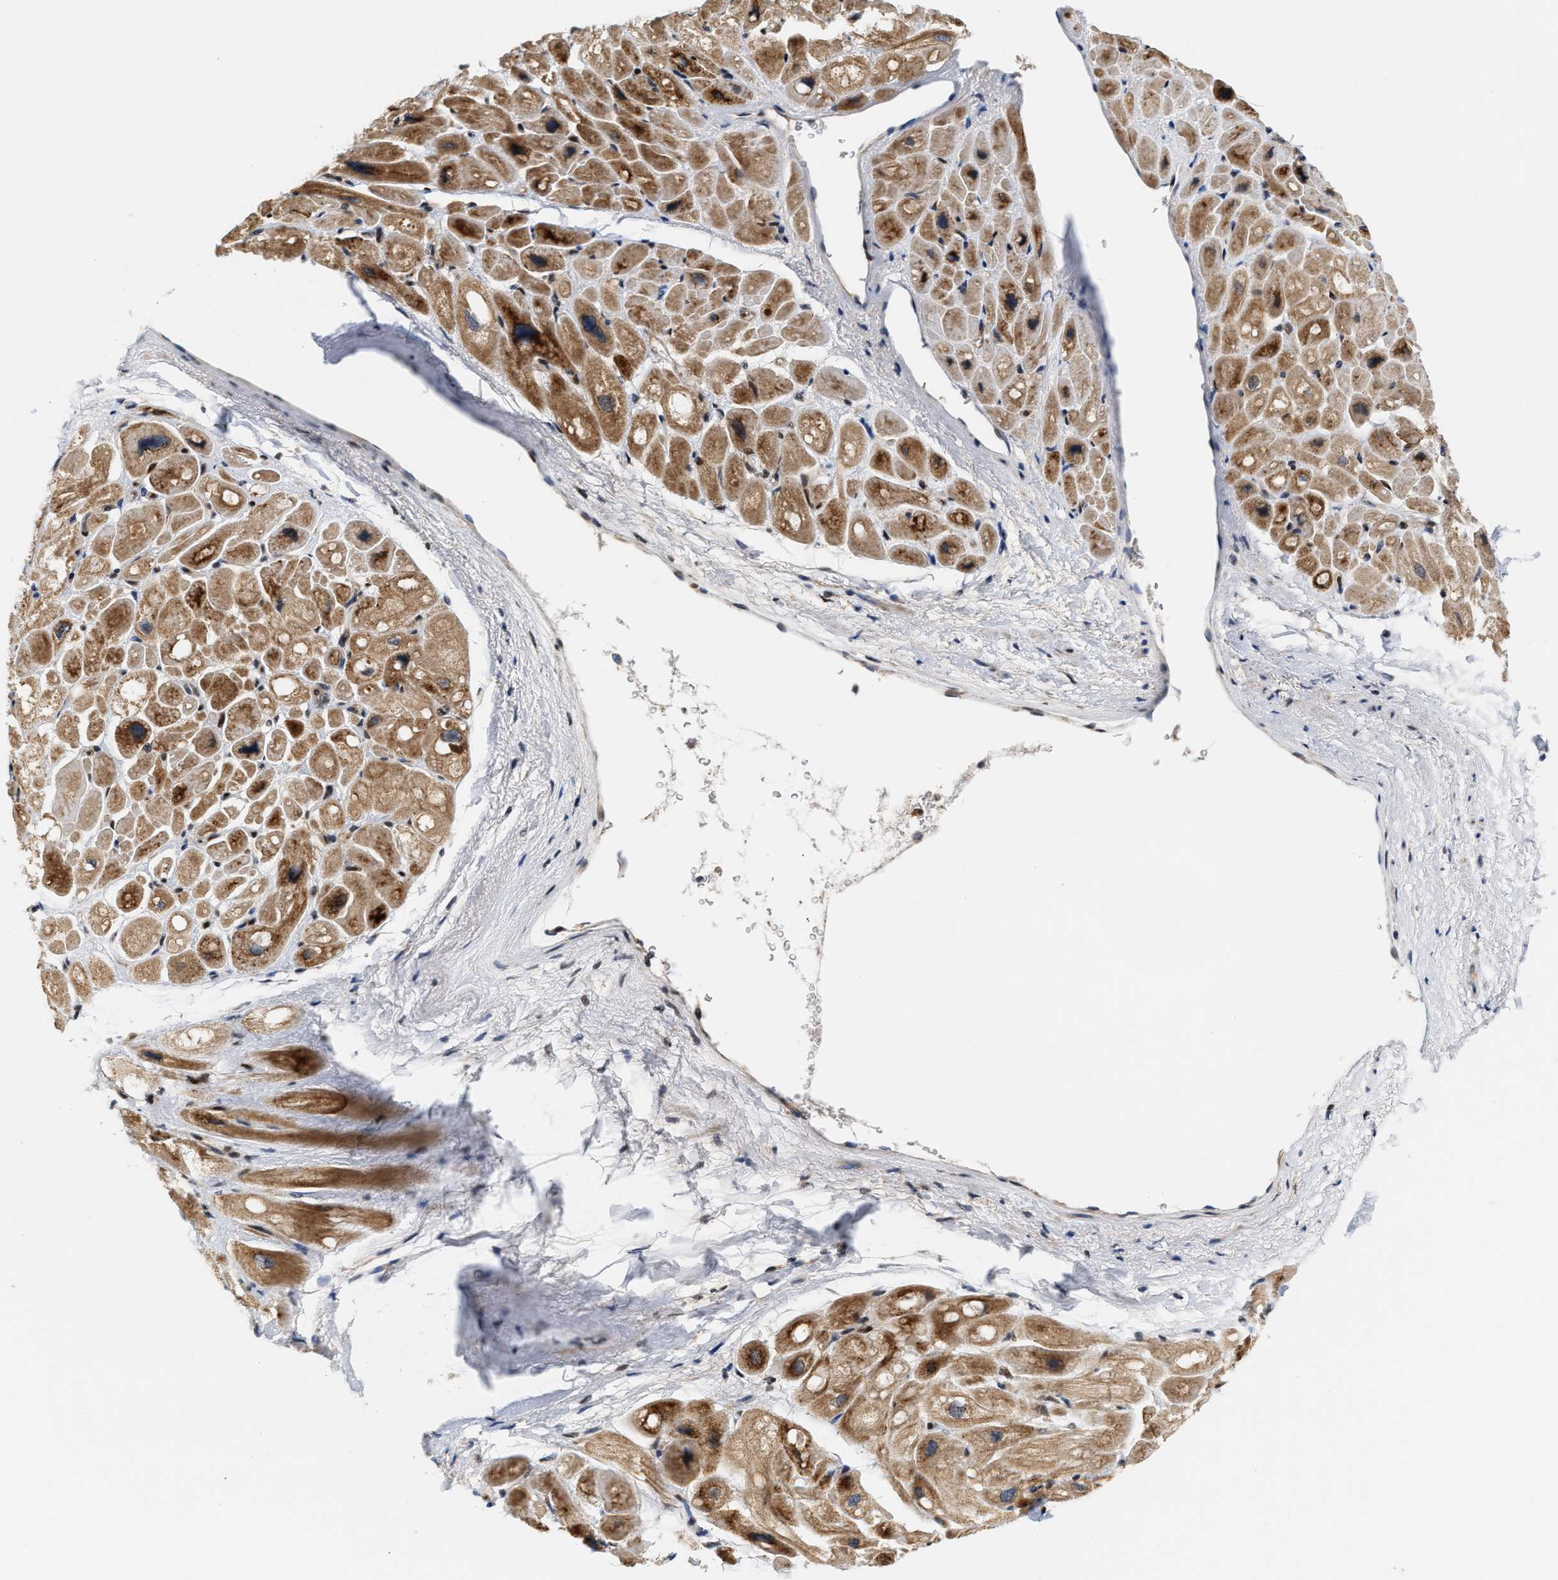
{"staining": {"intensity": "strong", "quantity": "25%-75%", "location": "cytoplasmic/membranous"}, "tissue": "heart muscle", "cell_type": "Cardiomyocytes", "image_type": "normal", "snomed": [{"axis": "morphology", "description": "Normal tissue, NOS"}, {"axis": "topography", "description": "Heart"}], "caption": "This is an image of IHC staining of normal heart muscle, which shows strong expression in the cytoplasmic/membranous of cardiomyocytes.", "gene": "TCF4", "patient": {"sex": "male", "age": 49}}